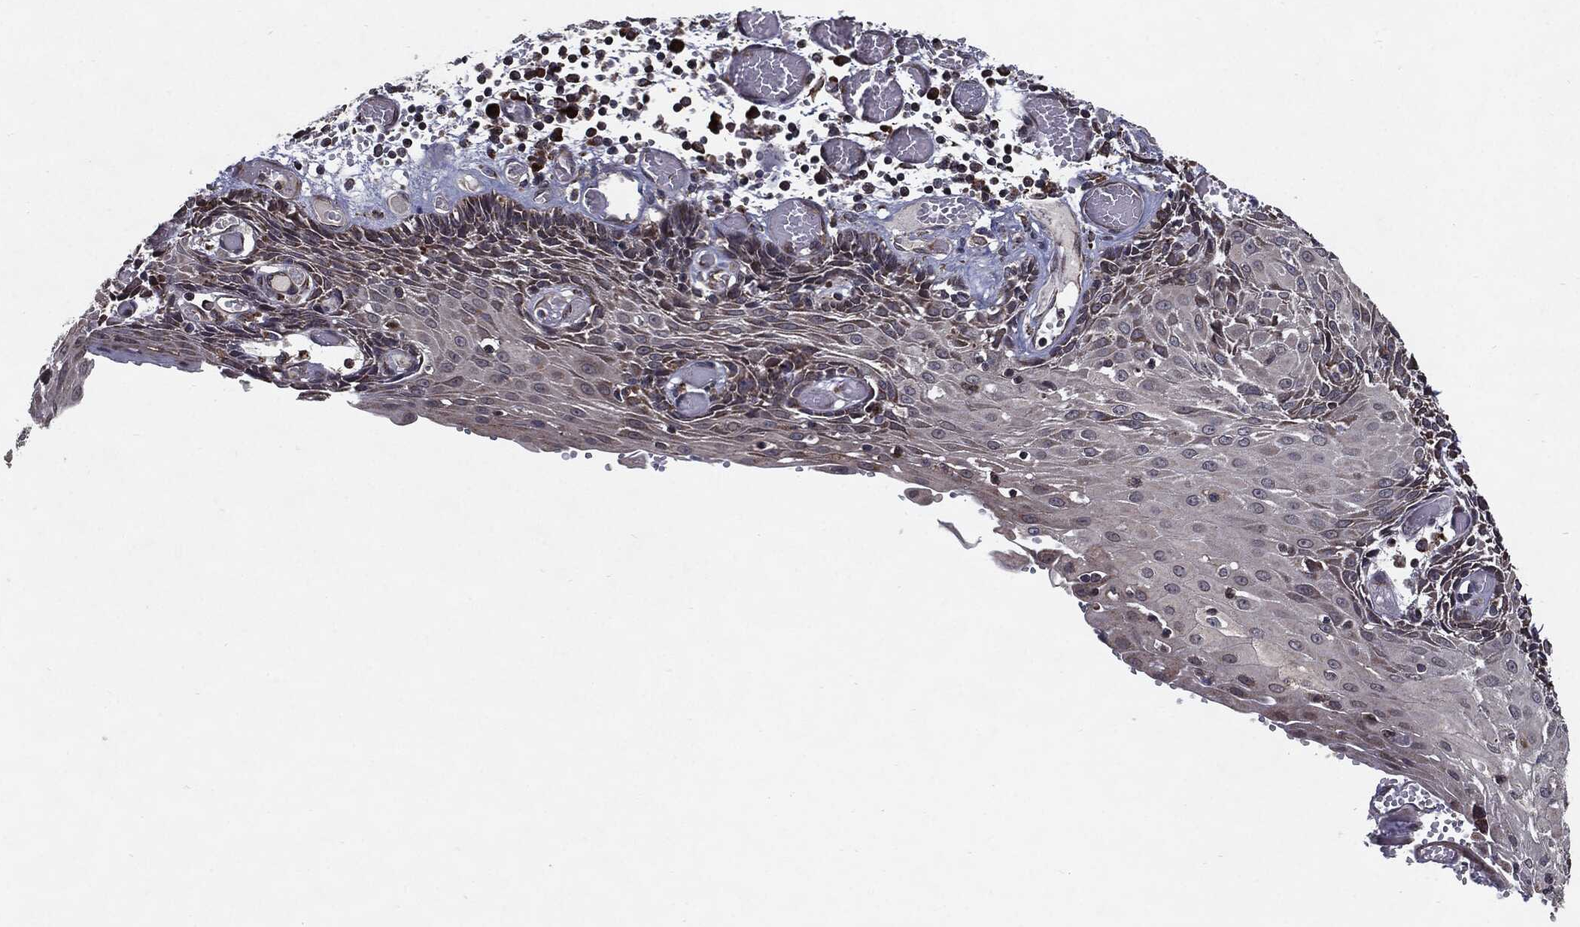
{"staining": {"intensity": "moderate", "quantity": "<25%", "location": "cytoplasmic/membranous"}, "tissue": "esophagus", "cell_type": "Squamous epithelial cells", "image_type": "normal", "snomed": [{"axis": "morphology", "description": "Normal tissue, NOS"}, {"axis": "topography", "description": "Esophagus"}], "caption": "Protein expression analysis of normal human esophagus reveals moderate cytoplasmic/membranous expression in about <25% of squamous epithelial cells.", "gene": "HDAC5", "patient": {"sex": "male", "age": 58}}